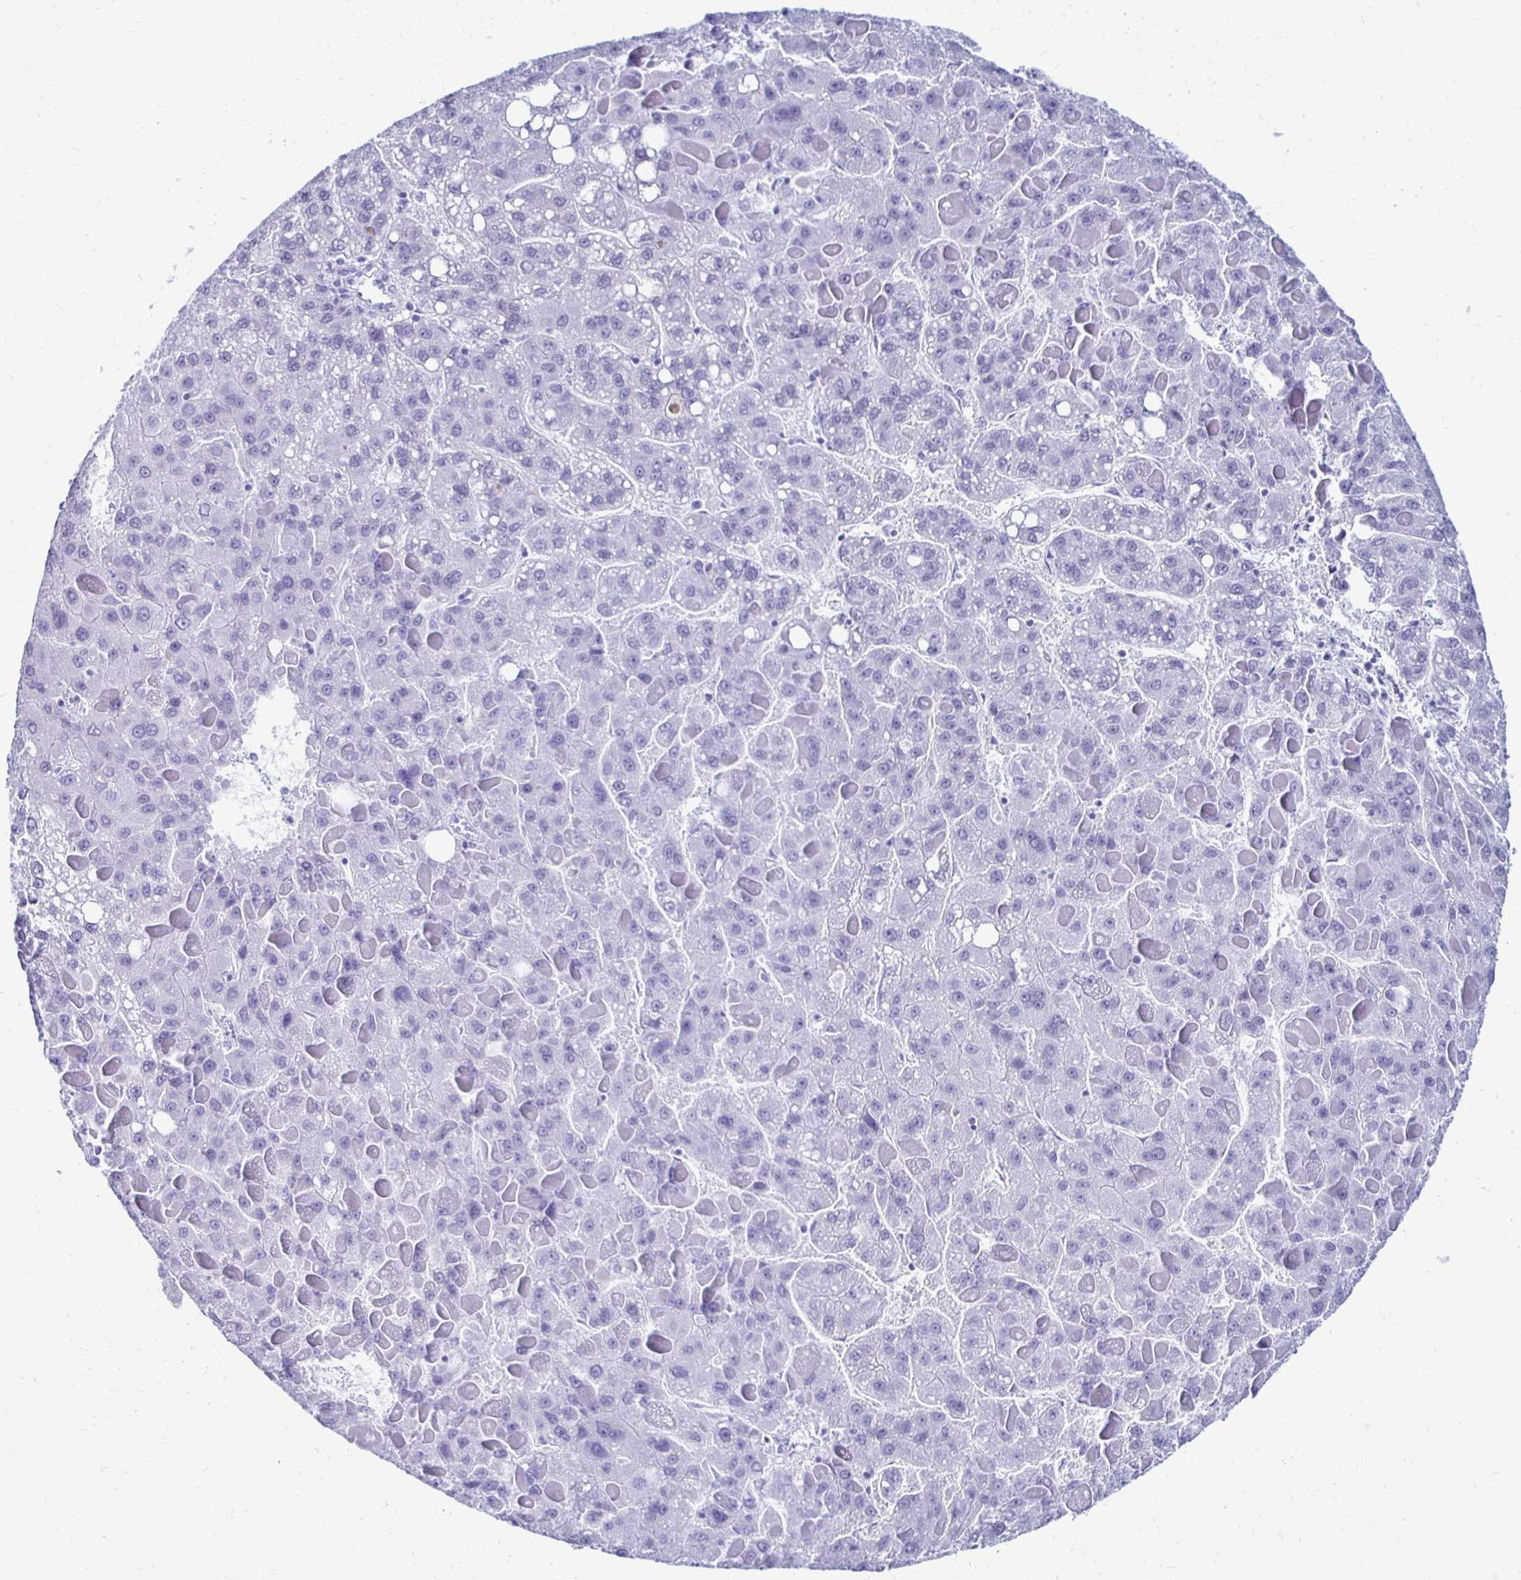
{"staining": {"intensity": "negative", "quantity": "none", "location": "none"}, "tissue": "liver cancer", "cell_type": "Tumor cells", "image_type": "cancer", "snomed": [{"axis": "morphology", "description": "Carcinoma, Hepatocellular, NOS"}, {"axis": "topography", "description": "Liver"}], "caption": "Tumor cells show no significant positivity in liver cancer (hepatocellular carcinoma). (Brightfield microscopy of DAB (3,3'-diaminobenzidine) immunohistochemistry (IHC) at high magnification).", "gene": "CST5", "patient": {"sex": "female", "age": 82}}